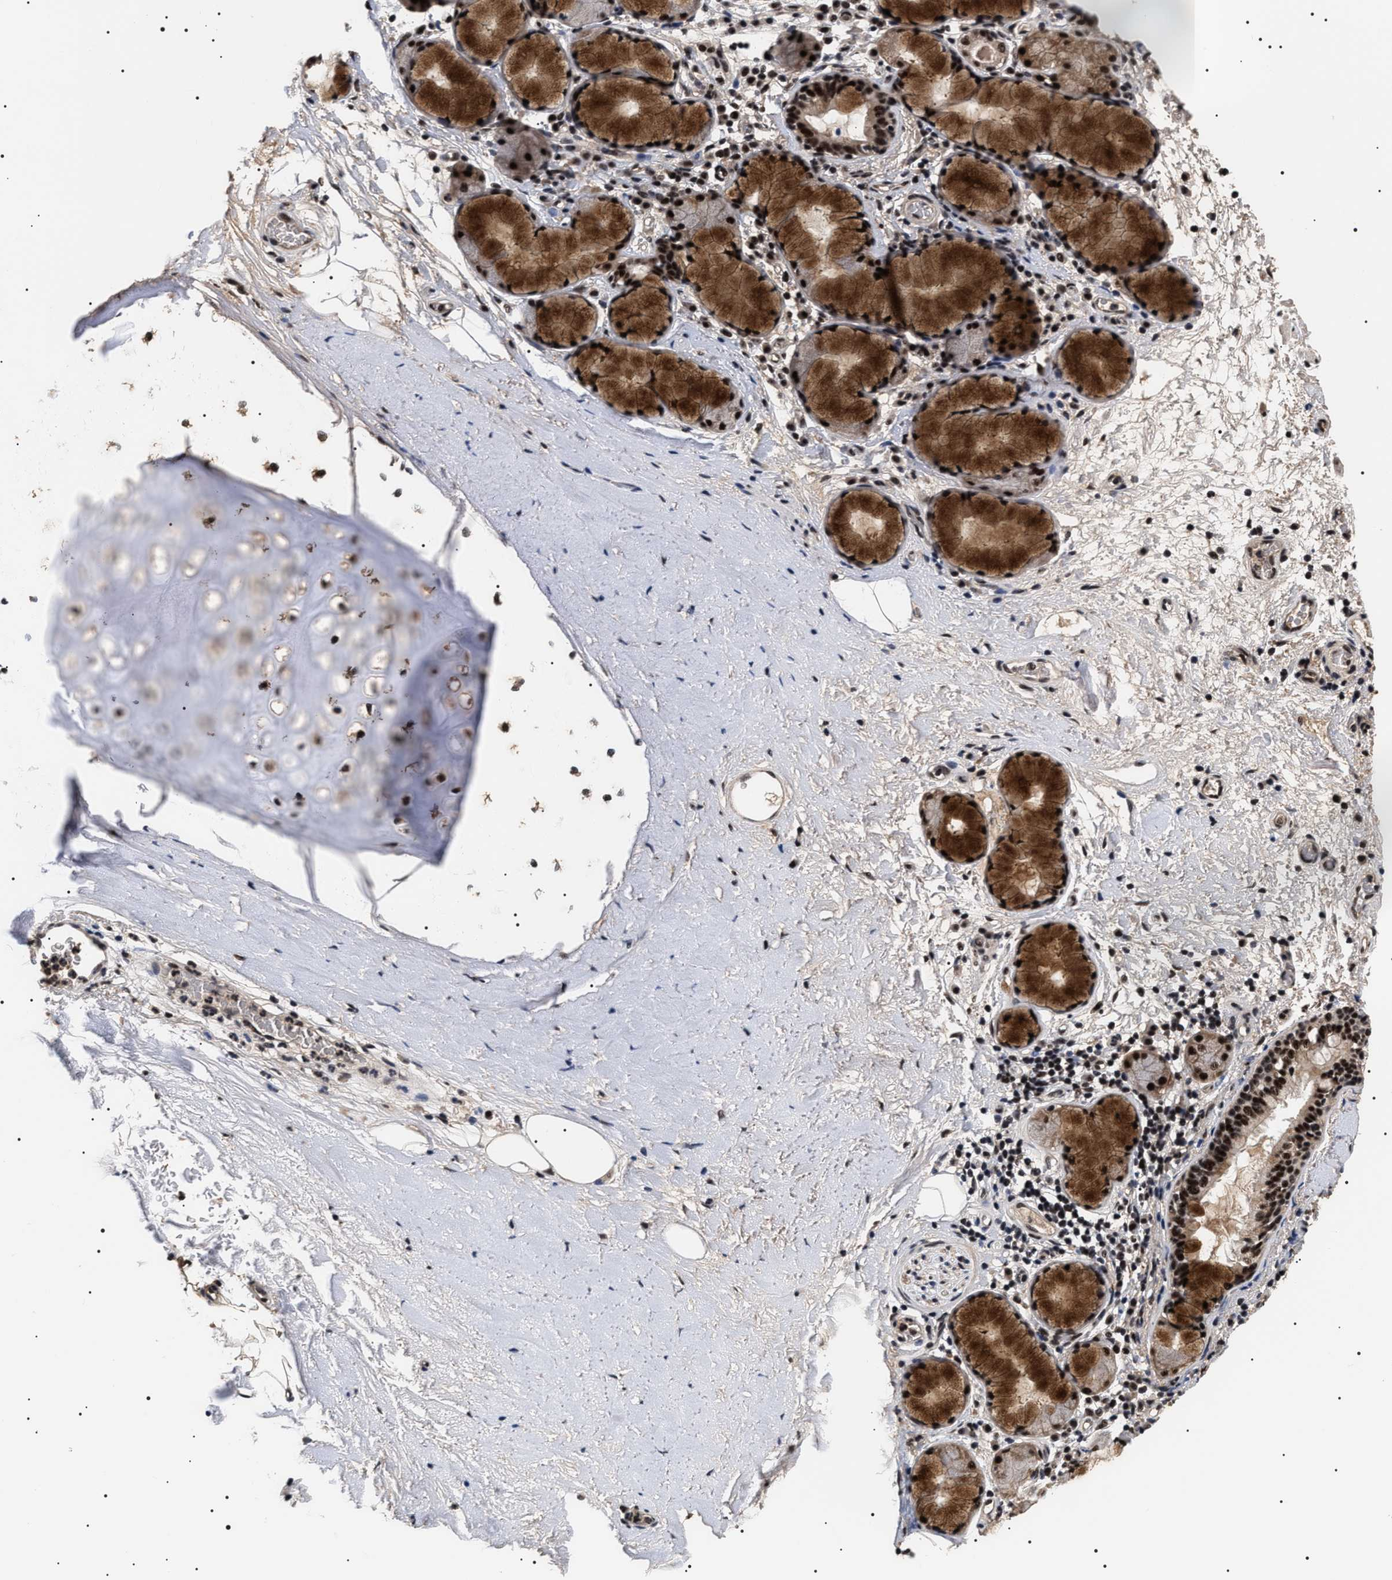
{"staining": {"intensity": "strong", "quantity": ">75%", "location": "nuclear"}, "tissue": "bronchus", "cell_type": "Respiratory epithelial cells", "image_type": "normal", "snomed": [{"axis": "morphology", "description": "Normal tissue, NOS"}, {"axis": "morphology", "description": "Inflammation, NOS"}, {"axis": "topography", "description": "Cartilage tissue"}, {"axis": "topography", "description": "Bronchus"}], "caption": "Brown immunohistochemical staining in unremarkable human bronchus demonstrates strong nuclear expression in about >75% of respiratory epithelial cells.", "gene": "CAAP1", "patient": {"sex": "male", "age": 77}}